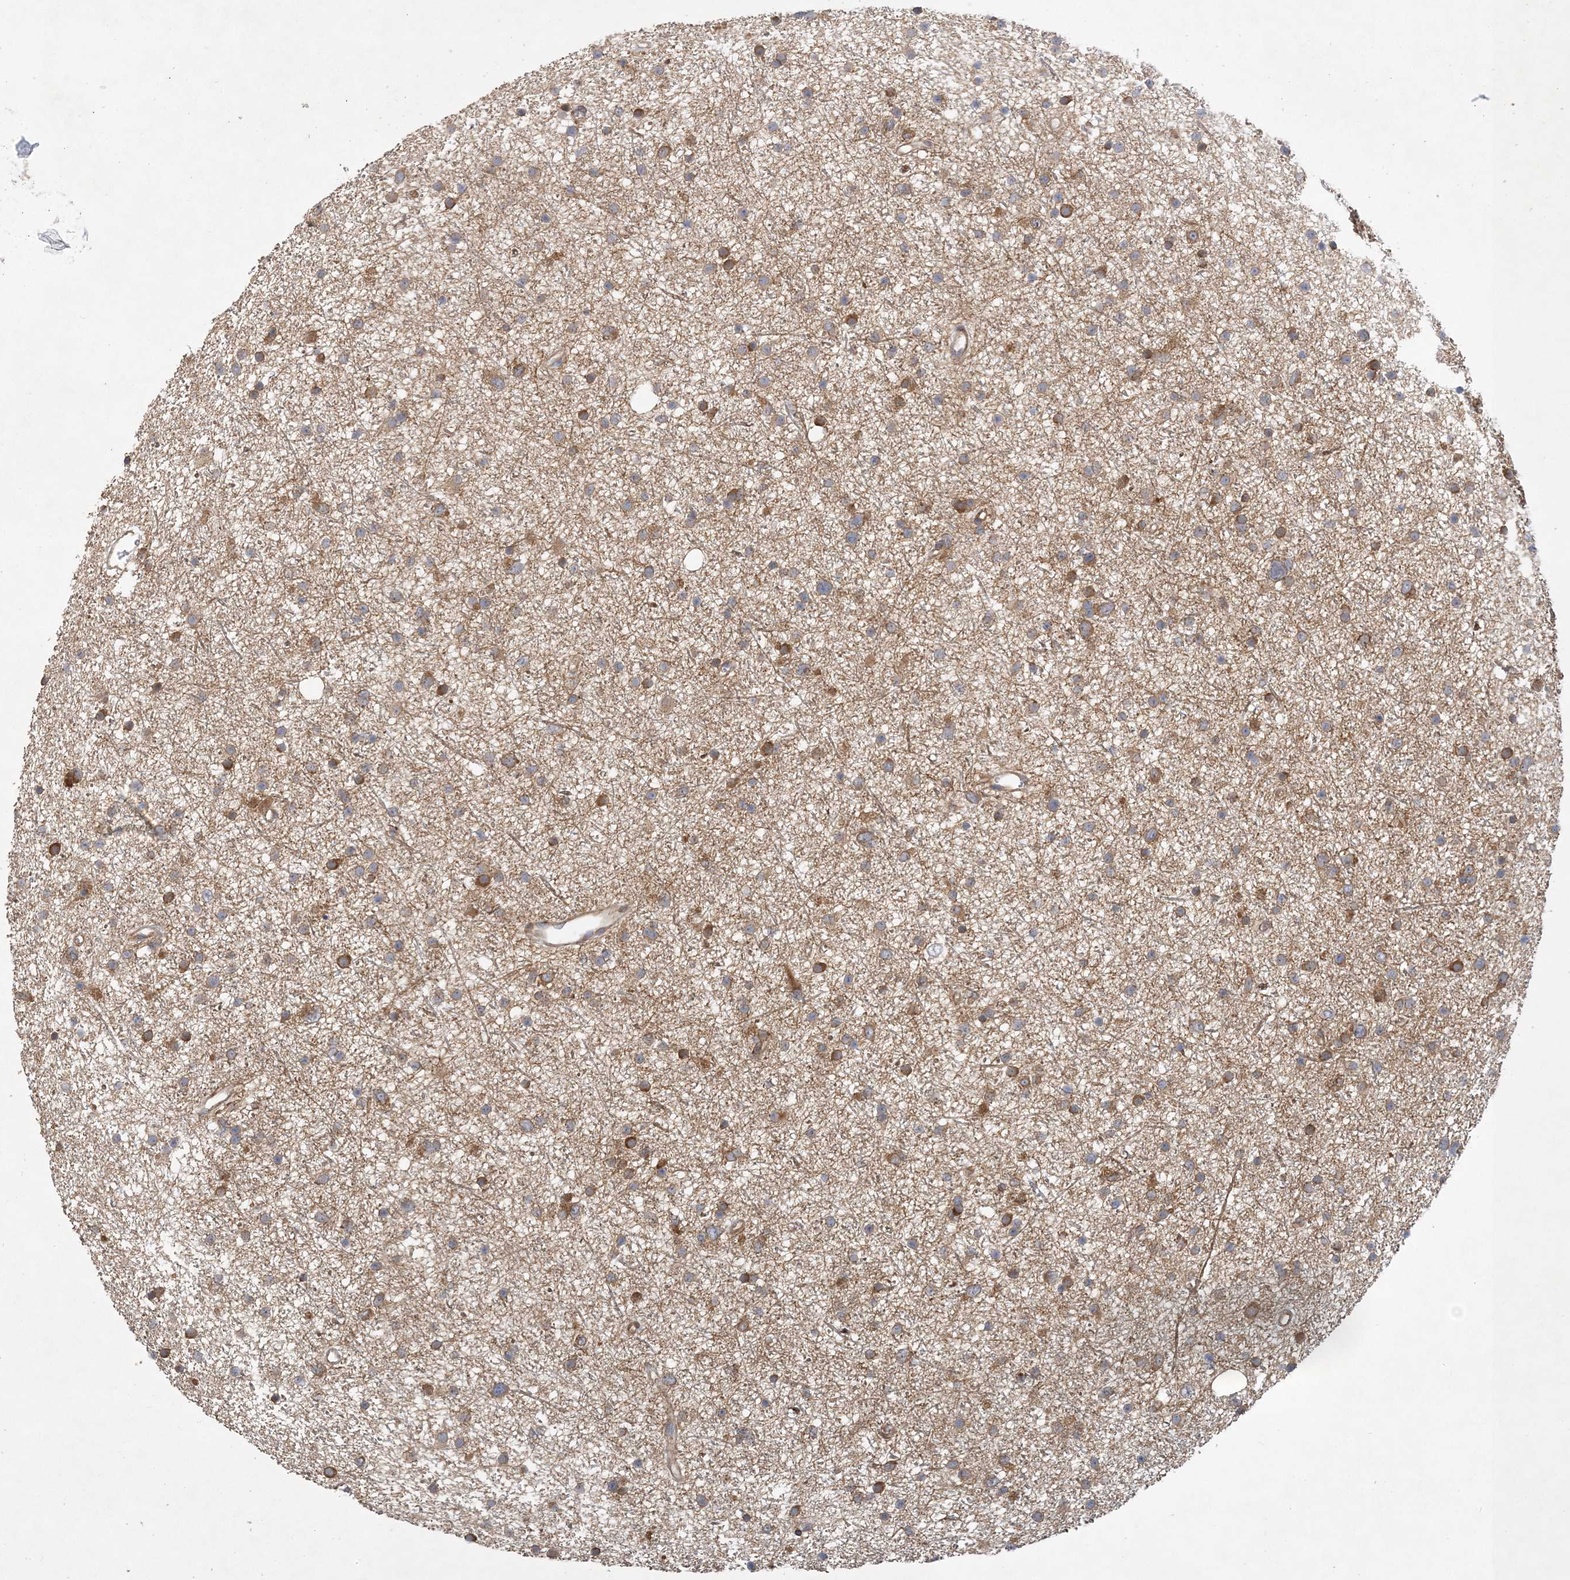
{"staining": {"intensity": "moderate", "quantity": "25%-75%", "location": "cytoplasmic/membranous"}, "tissue": "glioma", "cell_type": "Tumor cells", "image_type": "cancer", "snomed": [{"axis": "morphology", "description": "Glioma, malignant, Low grade"}, {"axis": "topography", "description": "Cerebral cortex"}], "caption": "Tumor cells reveal medium levels of moderate cytoplasmic/membranous positivity in approximately 25%-75% of cells in low-grade glioma (malignant).", "gene": "MAP4K5", "patient": {"sex": "female", "age": 39}}